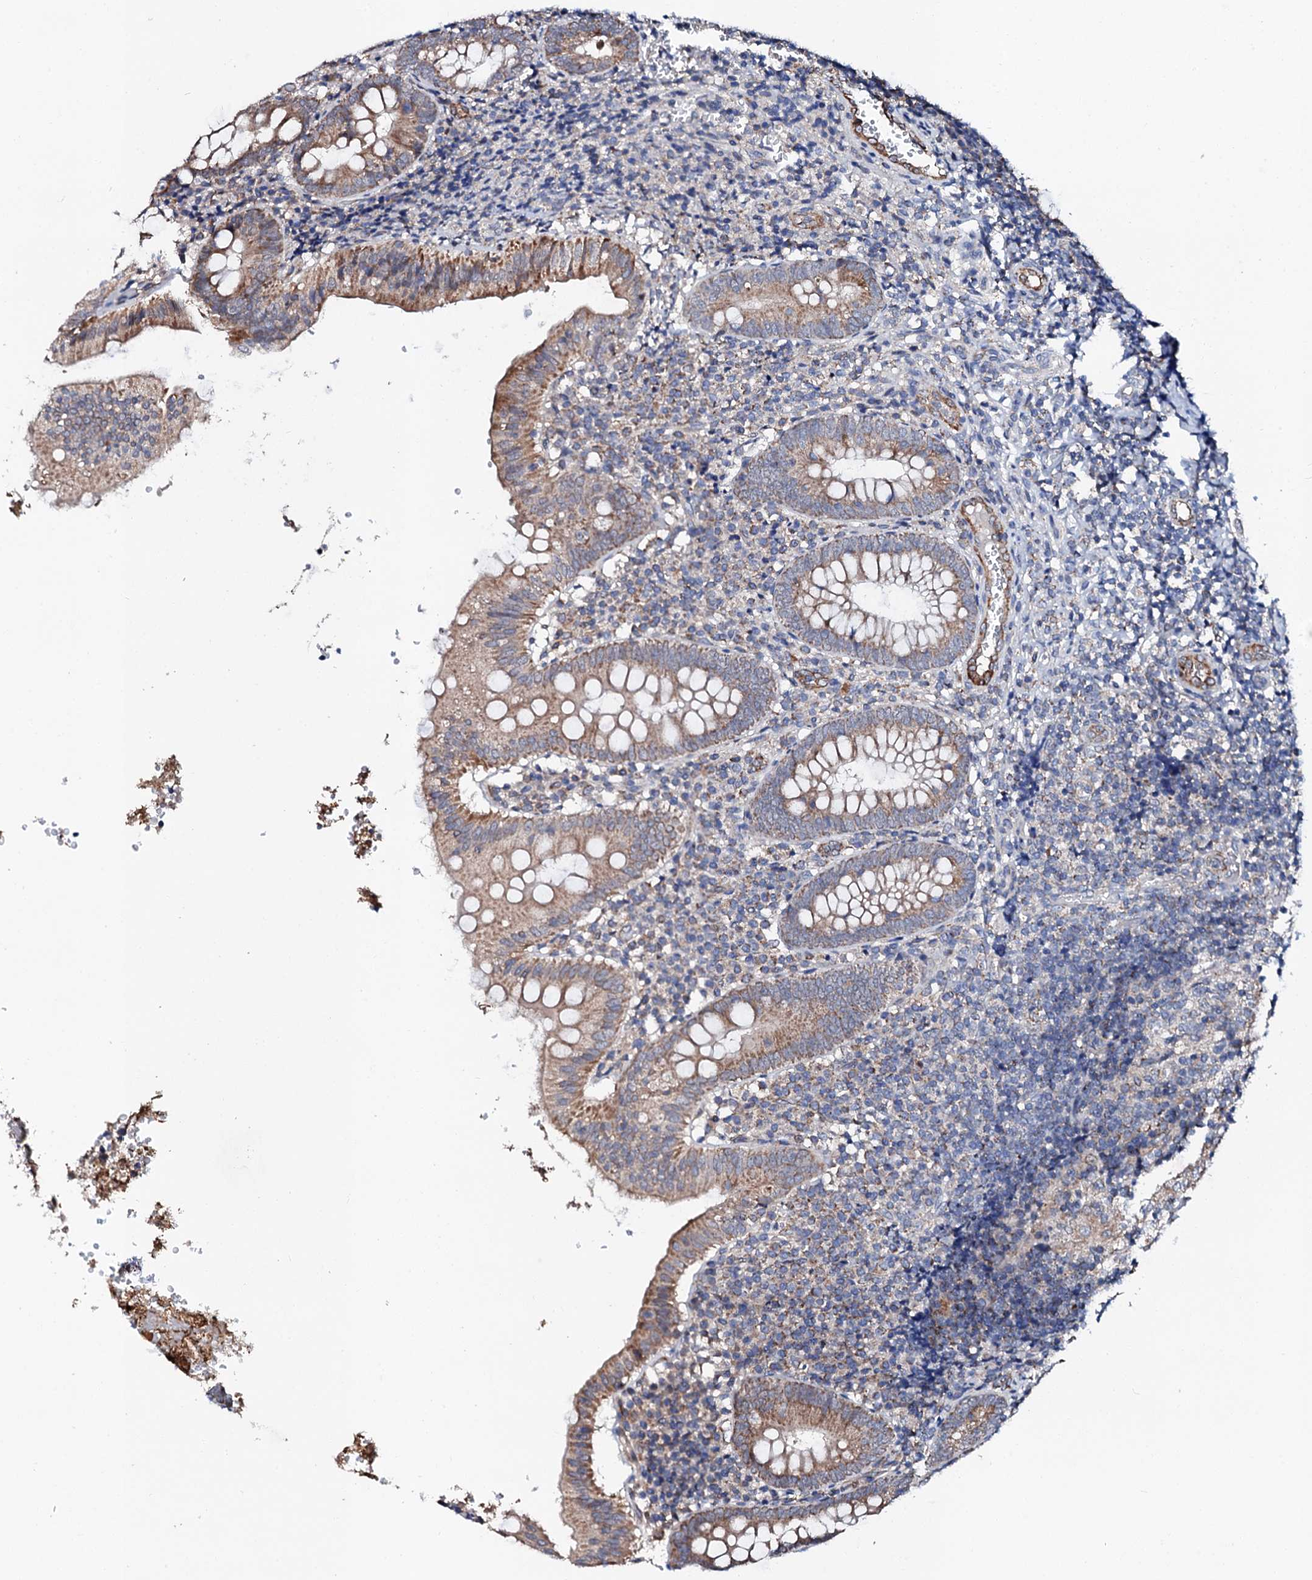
{"staining": {"intensity": "moderate", "quantity": ">75%", "location": "cytoplasmic/membranous"}, "tissue": "appendix", "cell_type": "Glandular cells", "image_type": "normal", "snomed": [{"axis": "morphology", "description": "Normal tissue, NOS"}, {"axis": "topography", "description": "Appendix"}], "caption": "Appendix stained with DAB (3,3'-diaminobenzidine) IHC reveals medium levels of moderate cytoplasmic/membranous expression in approximately >75% of glandular cells.", "gene": "UBE3C", "patient": {"sex": "male", "age": 8}}